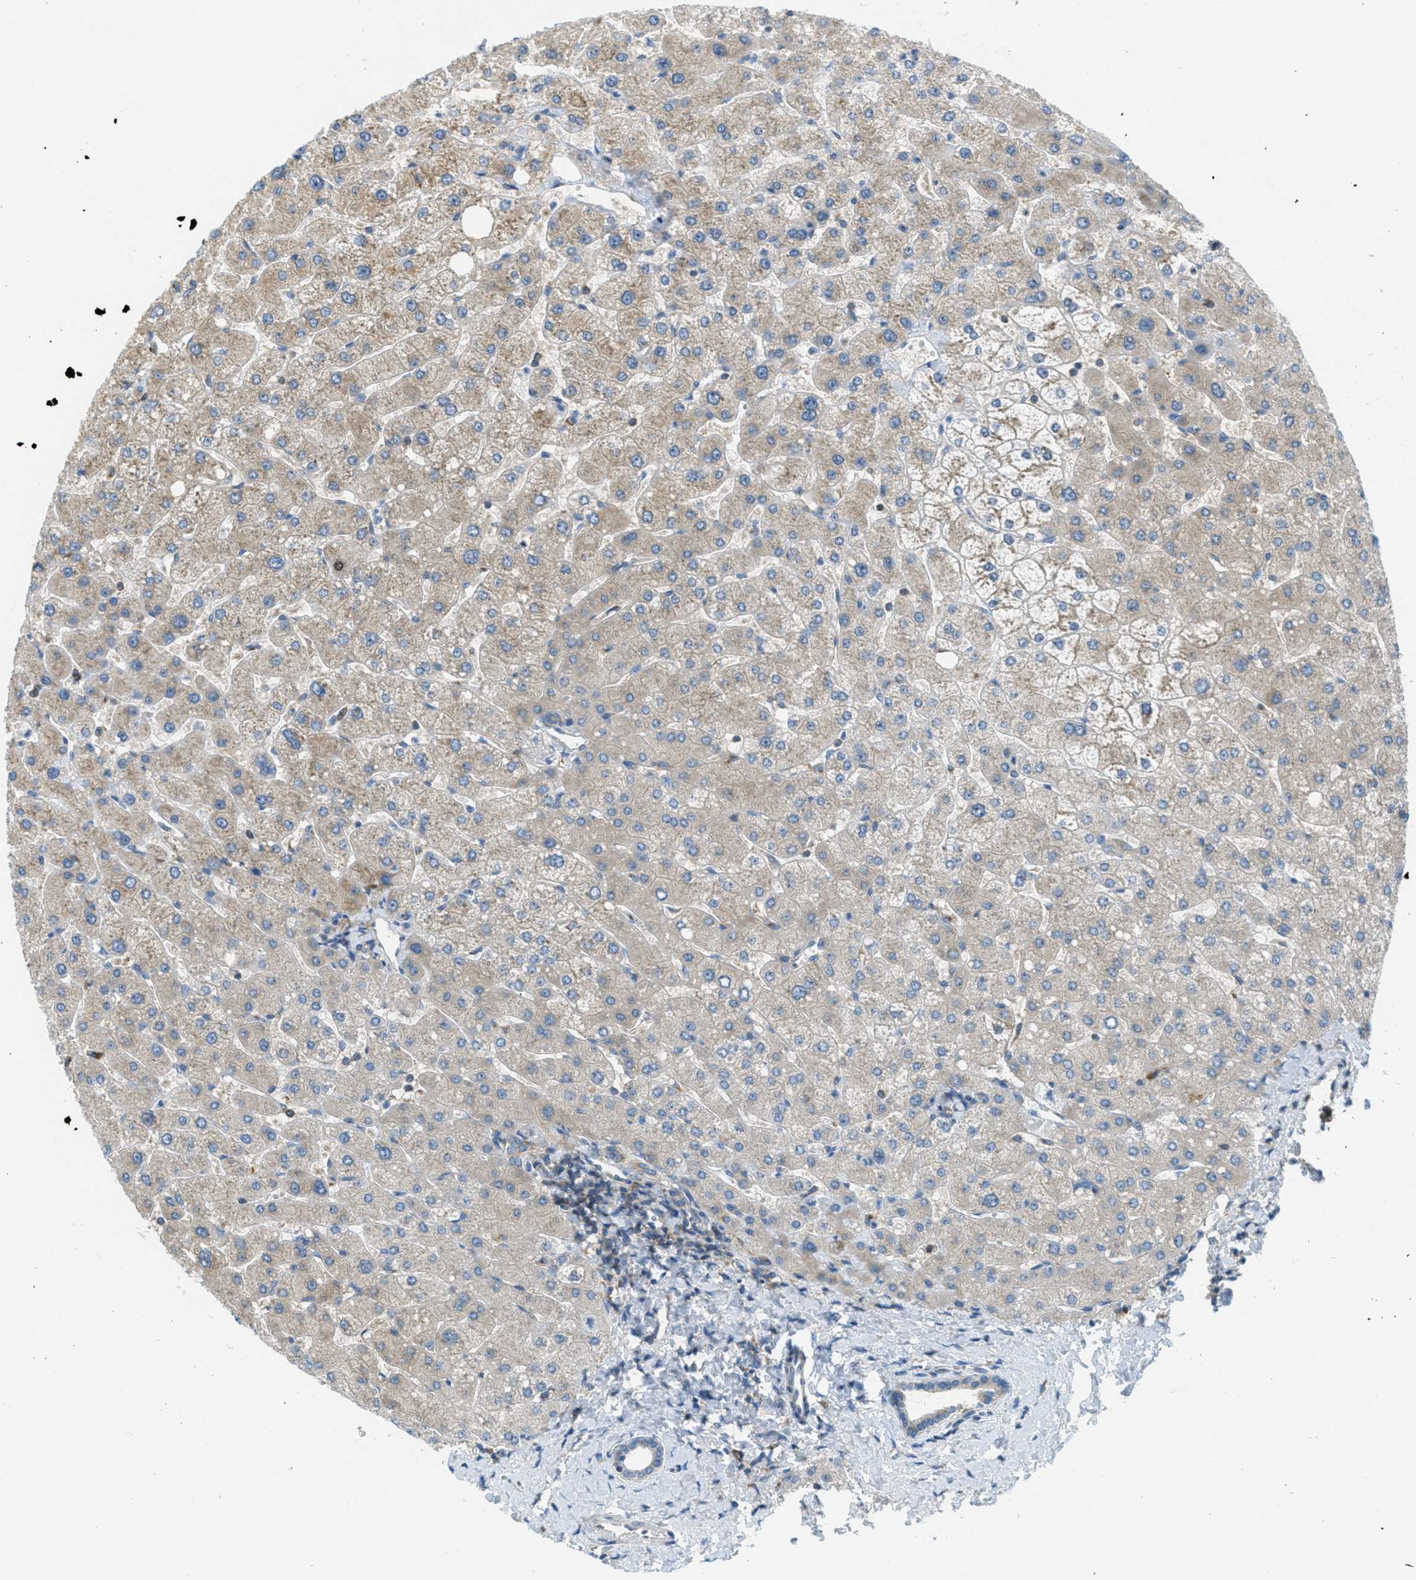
{"staining": {"intensity": "negative", "quantity": "none", "location": "none"}, "tissue": "liver", "cell_type": "Cholangiocytes", "image_type": "normal", "snomed": [{"axis": "morphology", "description": "Normal tissue, NOS"}, {"axis": "topography", "description": "Liver"}], "caption": "DAB (3,3'-diaminobenzidine) immunohistochemical staining of unremarkable liver shows no significant expression in cholangiocytes.", "gene": "ABCF1", "patient": {"sex": "male", "age": 55}}